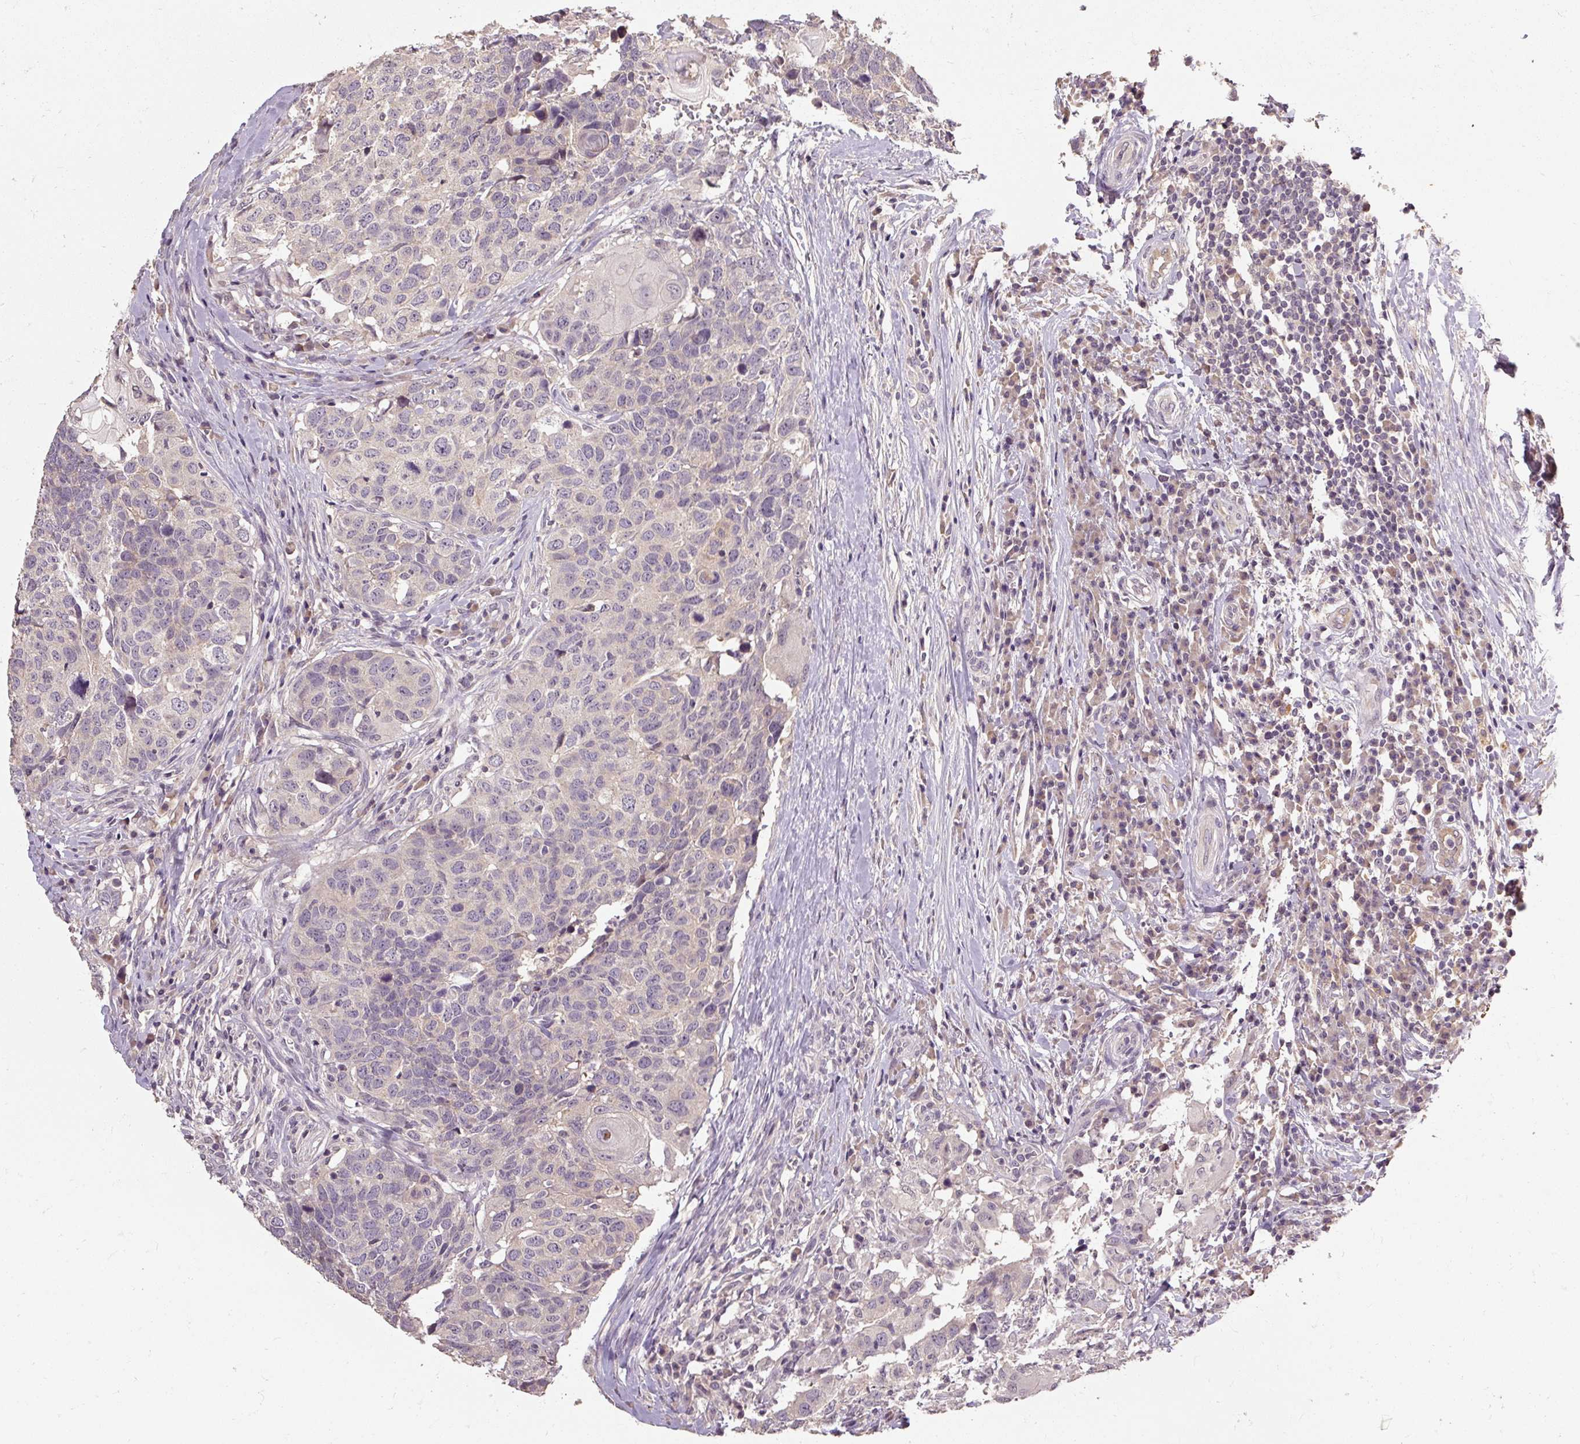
{"staining": {"intensity": "negative", "quantity": "none", "location": "none"}, "tissue": "head and neck cancer", "cell_type": "Tumor cells", "image_type": "cancer", "snomed": [{"axis": "morphology", "description": "Normal tissue, NOS"}, {"axis": "morphology", "description": "Squamous cell carcinoma, NOS"}, {"axis": "topography", "description": "Skeletal muscle"}, {"axis": "topography", "description": "Vascular tissue"}, {"axis": "topography", "description": "Peripheral nerve tissue"}, {"axis": "topography", "description": "Head-Neck"}], "caption": "This is an IHC micrograph of human head and neck cancer (squamous cell carcinoma). There is no expression in tumor cells.", "gene": "CFAP65", "patient": {"sex": "male", "age": 66}}